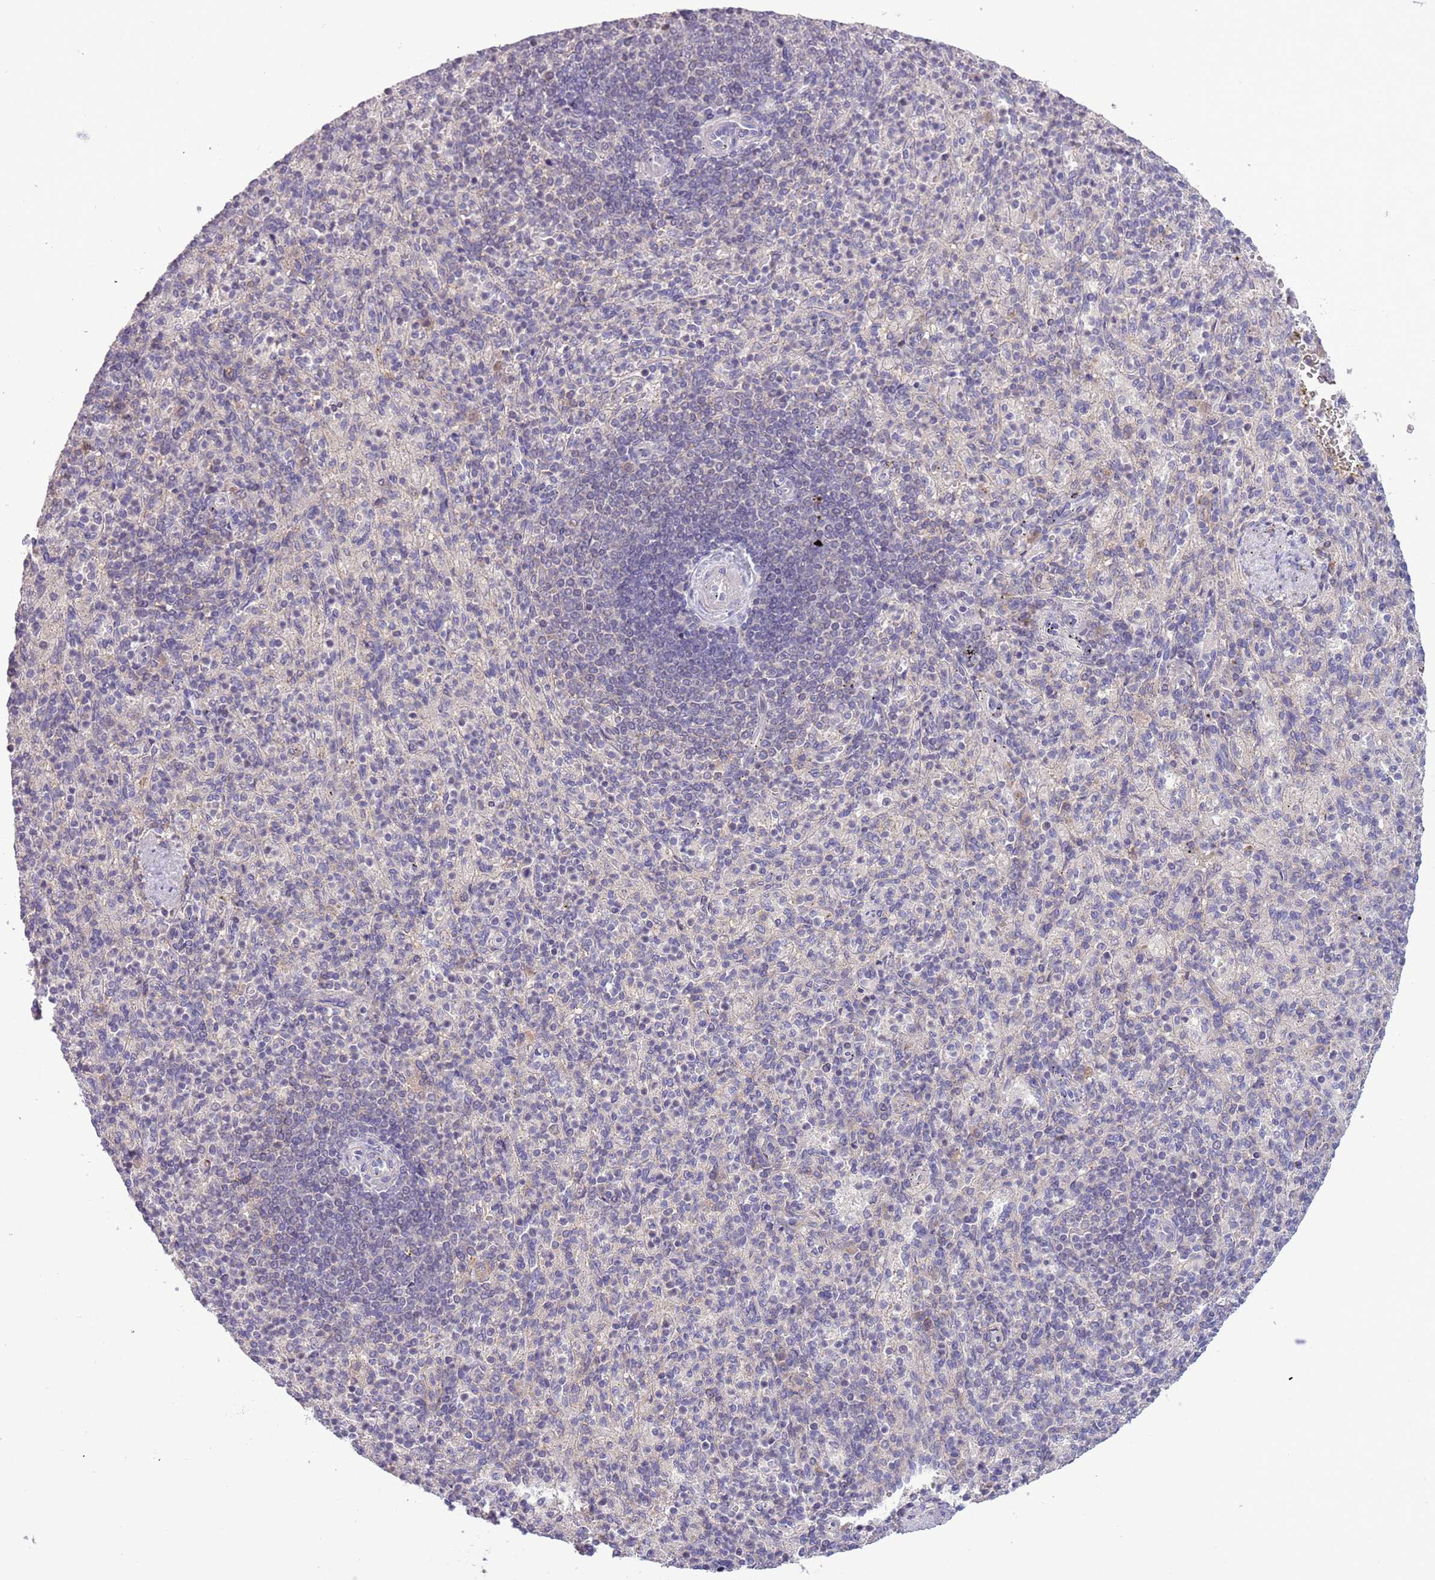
{"staining": {"intensity": "negative", "quantity": "none", "location": "none"}, "tissue": "spleen", "cell_type": "Cells in red pulp", "image_type": "normal", "snomed": [{"axis": "morphology", "description": "Normal tissue, NOS"}, {"axis": "topography", "description": "Spleen"}], "caption": "Immunohistochemistry histopathology image of unremarkable spleen stained for a protein (brown), which shows no expression in cells in red pulp. The staining is performed using DAB brown chromogen with nuclei counter-stained in using hematoxylin.", "gene": "SHROOM3", "patient": {"sex": "female", "age": 74}}